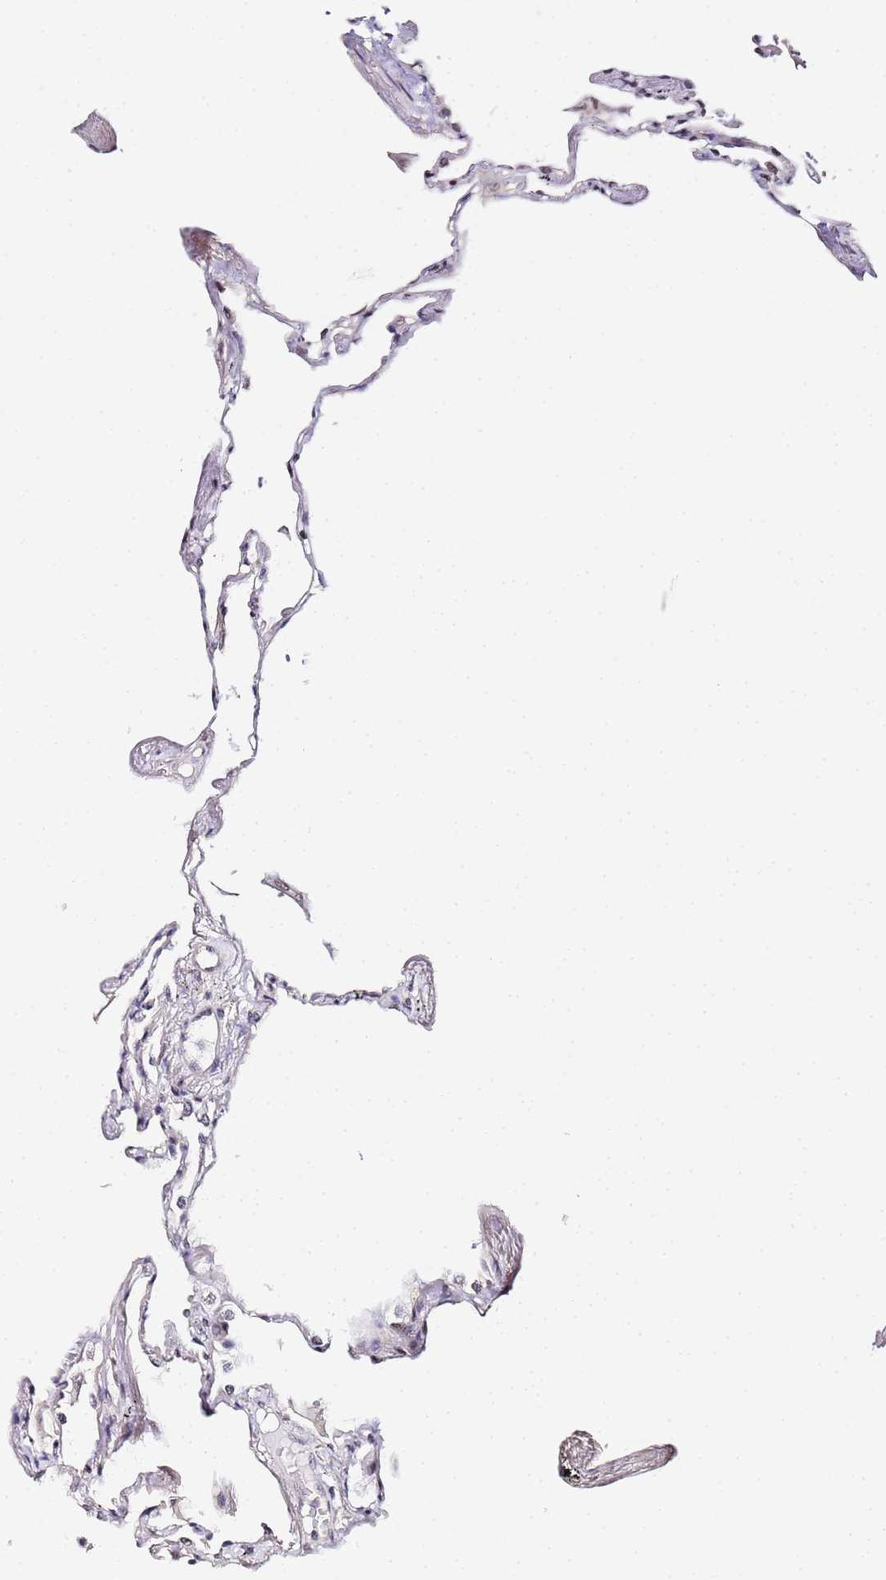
{"staining": {"intensity": "negative", "quantity": "none", "location": "none"}, "tissue": "lung", "cell_type": "Alveolar cells", "image_type": "normal", "snomed": [{"axis": "morphology", "description": "Normal tissue, NOS"}, {"axis": "topography", "description": "Lung"}], "caption": "Immunohistochemistry (IHC) histopathology image of normal human lung stained for a protein (brown), which displays no positivity in alveolar cells. (Brightfield microscopy of DAB (3,3'-diaminobenzidine) immunohistochemistry (IHC) at high magnification).", "gene": "LSM3", "patient": {"sex": "female", "age": 67}}